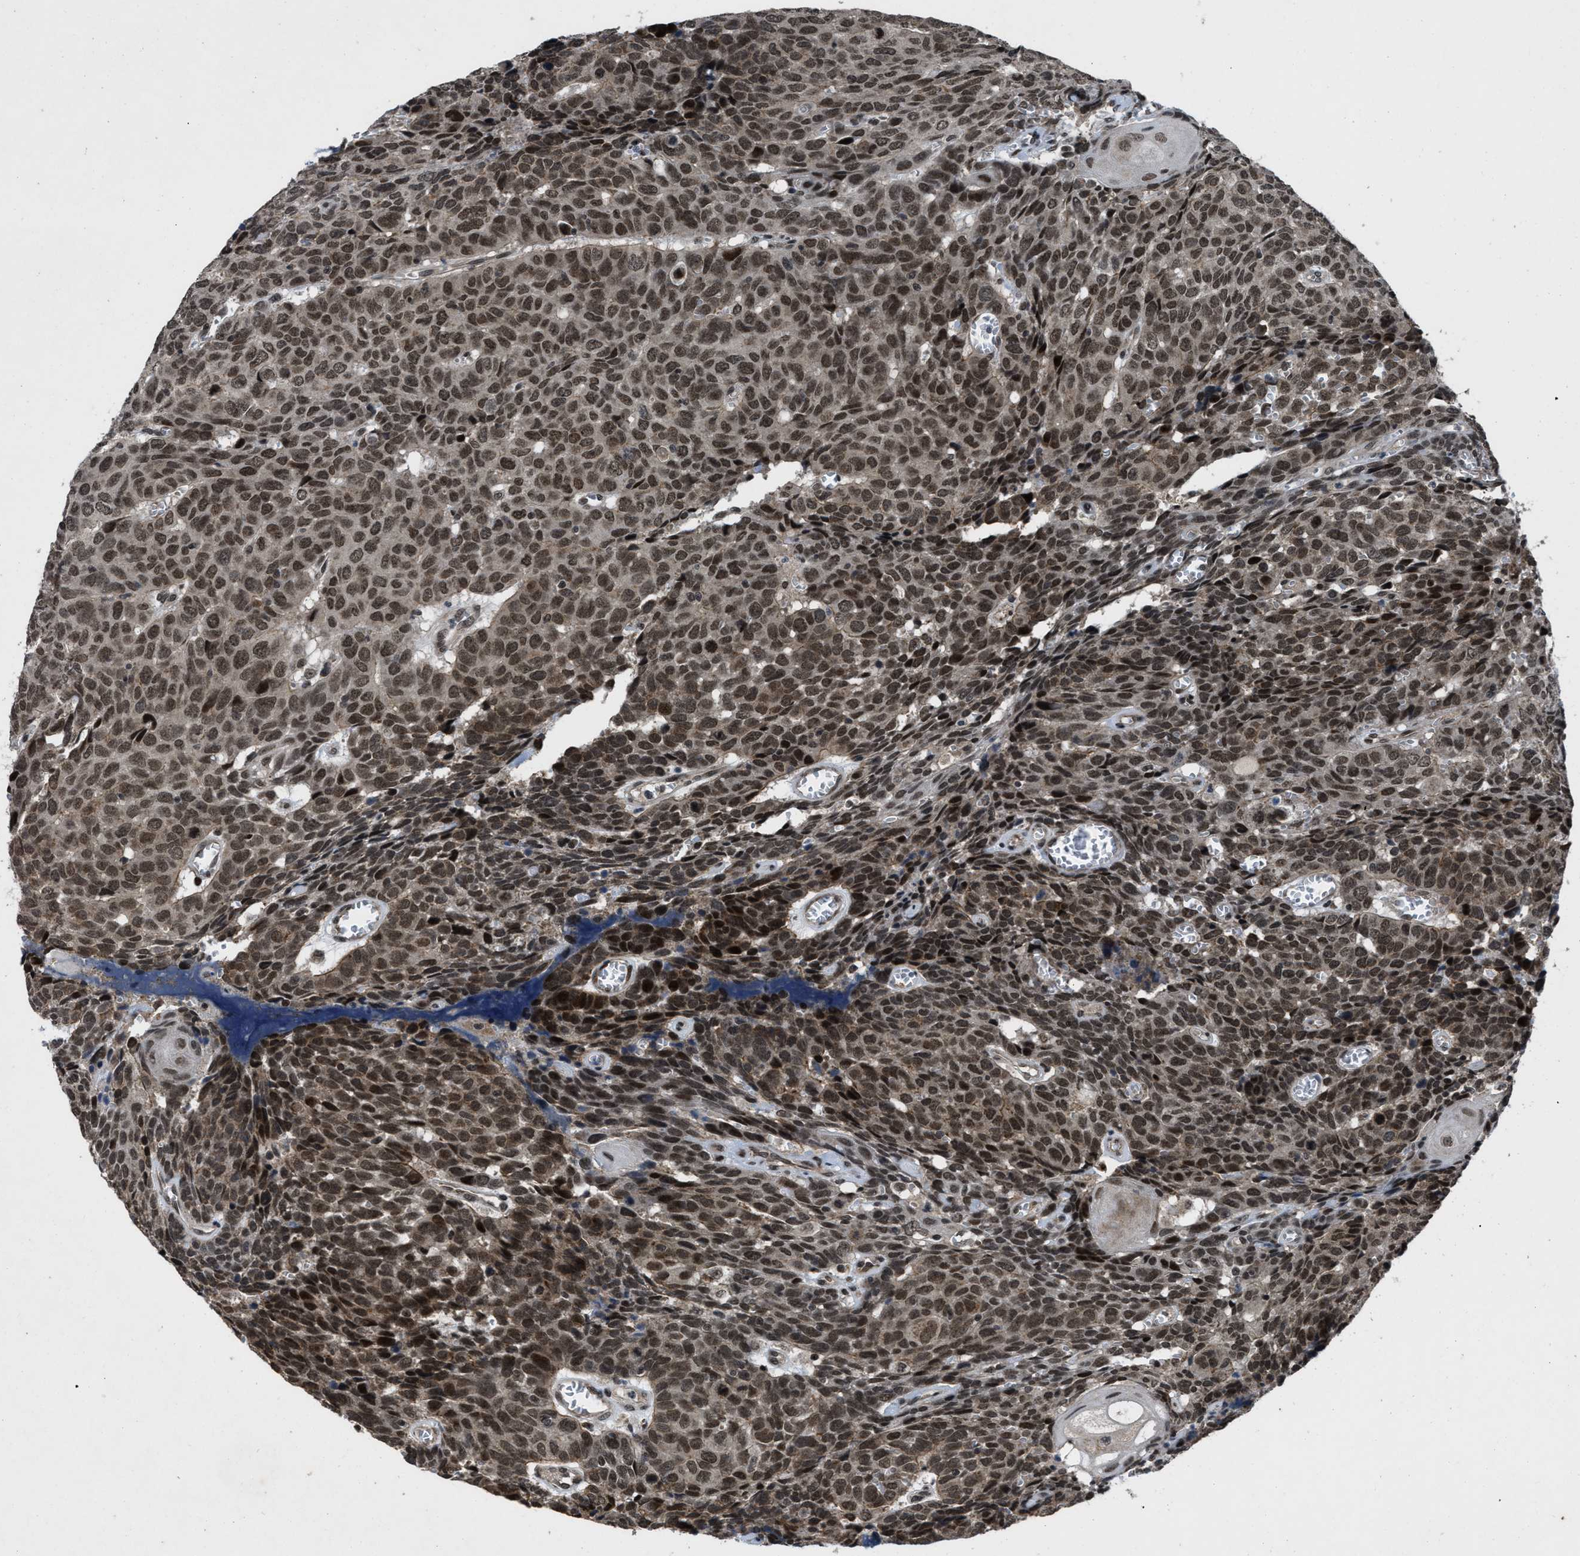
{"staining": {"intensity": "moderate", "quantity": ">75%", "location": "nuclear"}, "tissue": "head and neck cancer", "cell_type": "Tumor cells", "image_type": "cancer", "snomed": [{"axis": "morphology", "description": "Squamous cell carcinoma, NOS"}, {"axis": "topography", "description": "Head-Neck"}], "caption": "This image exhibits head and neck squamous cell carcinoma stained with IHC to label a protein in brown. The nuclear of tumor cells show moderate positivity for the protein. Nuclei are counter-stained blue.", "gene": "ZNHIT1", "patient": {"sex": "male", "age": 66}}